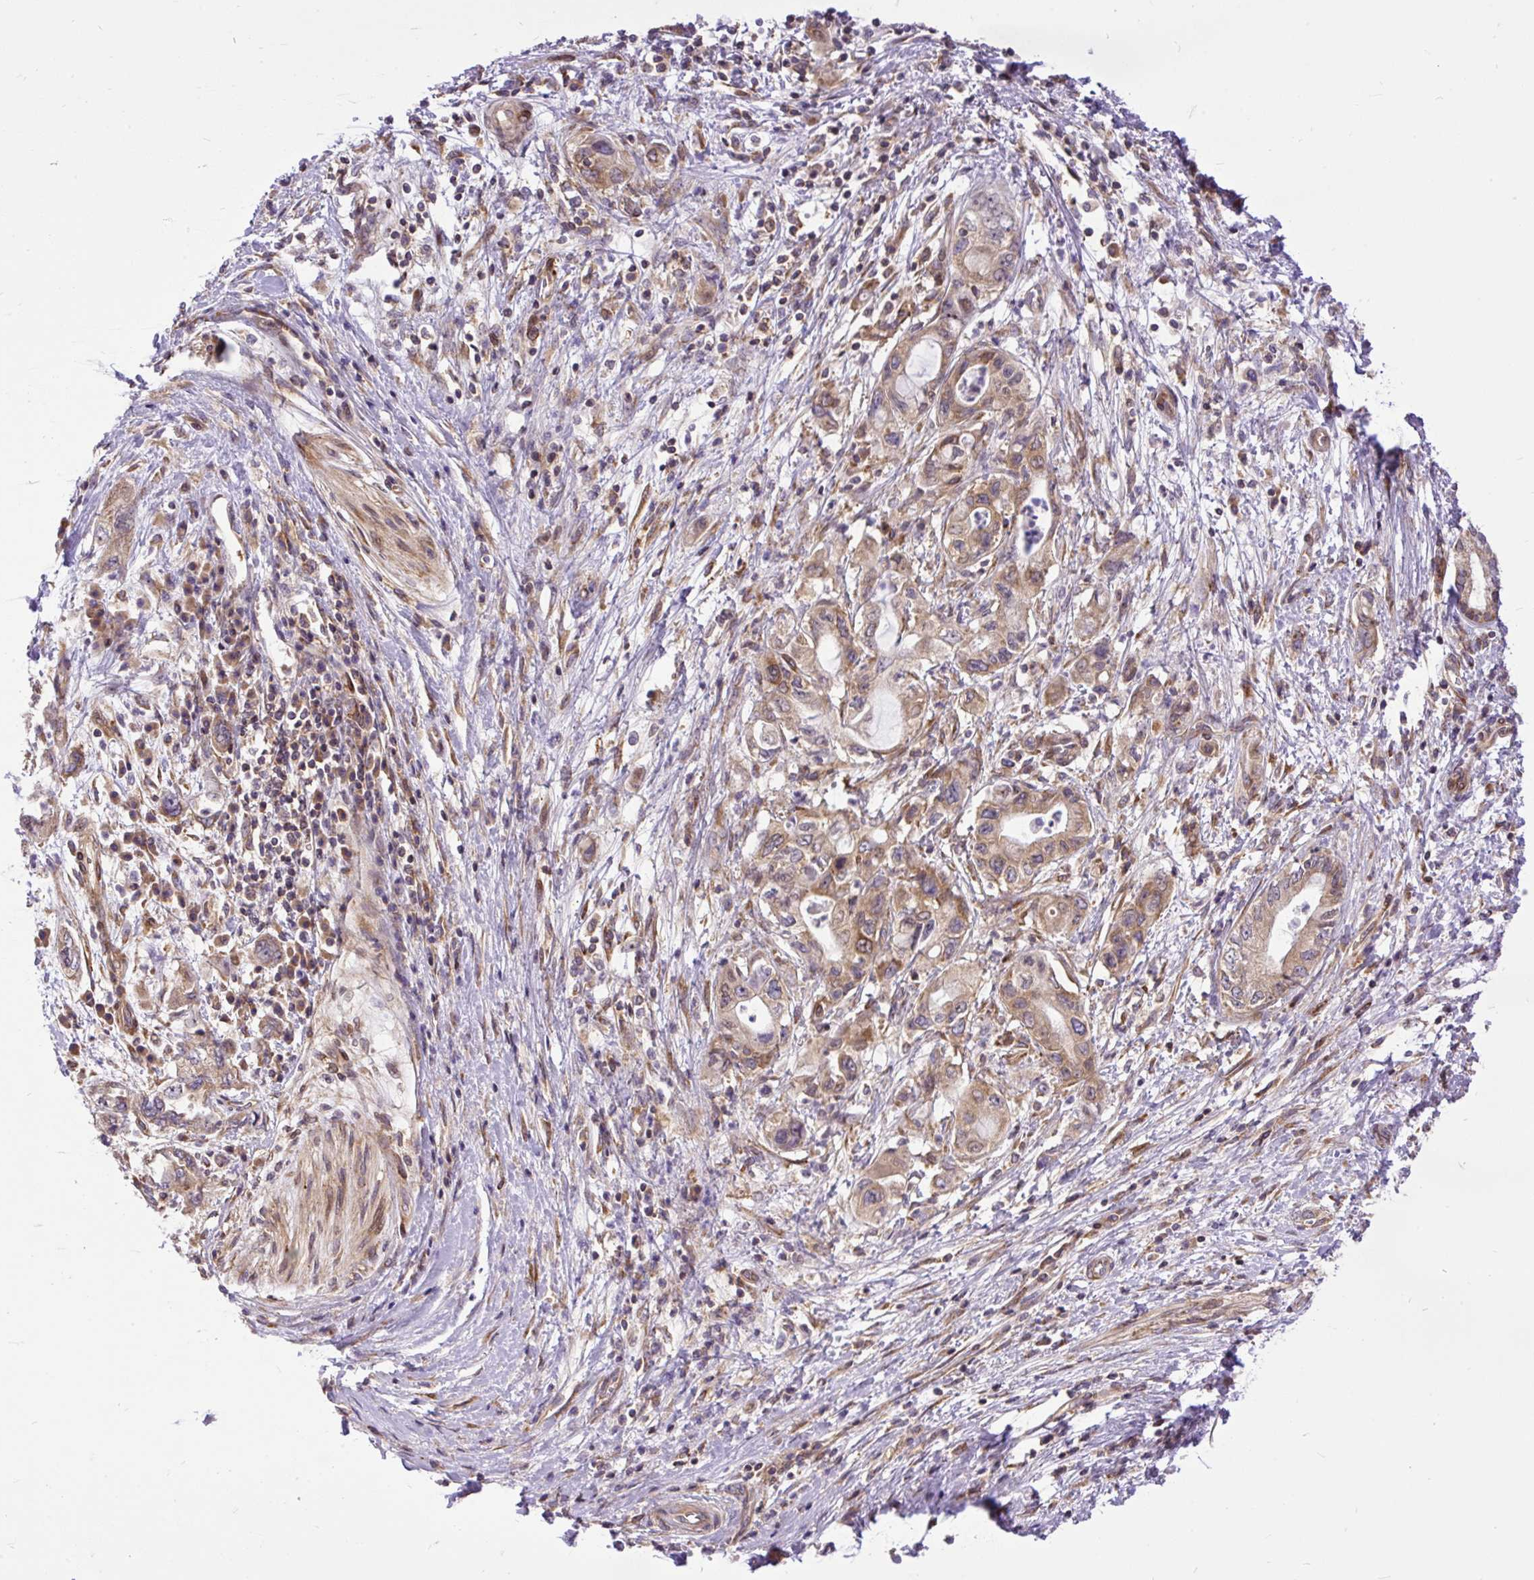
{"staining": {"intensity": "weak", "quantity": "25%-75%", "location": "cytoplasmic/membranous"}, "tissue": "pancreatic cancer", "cell_type": "Tumor cells", "image_type": "cancer", "snomed": [{"axis": "morphology", "description": "Adenocarcinoma, NOS"}, {"axis": "topography", "description": "Pancreas"}], "caption": "The image reveals a brown stain indicating the presence of a protein in the cytoplasmic/membranous of tumor cells in pancreatic cancer (adenocarcinoma).", "gene": "TRIM17", "patient": {"sex": "female", "age": 73}}